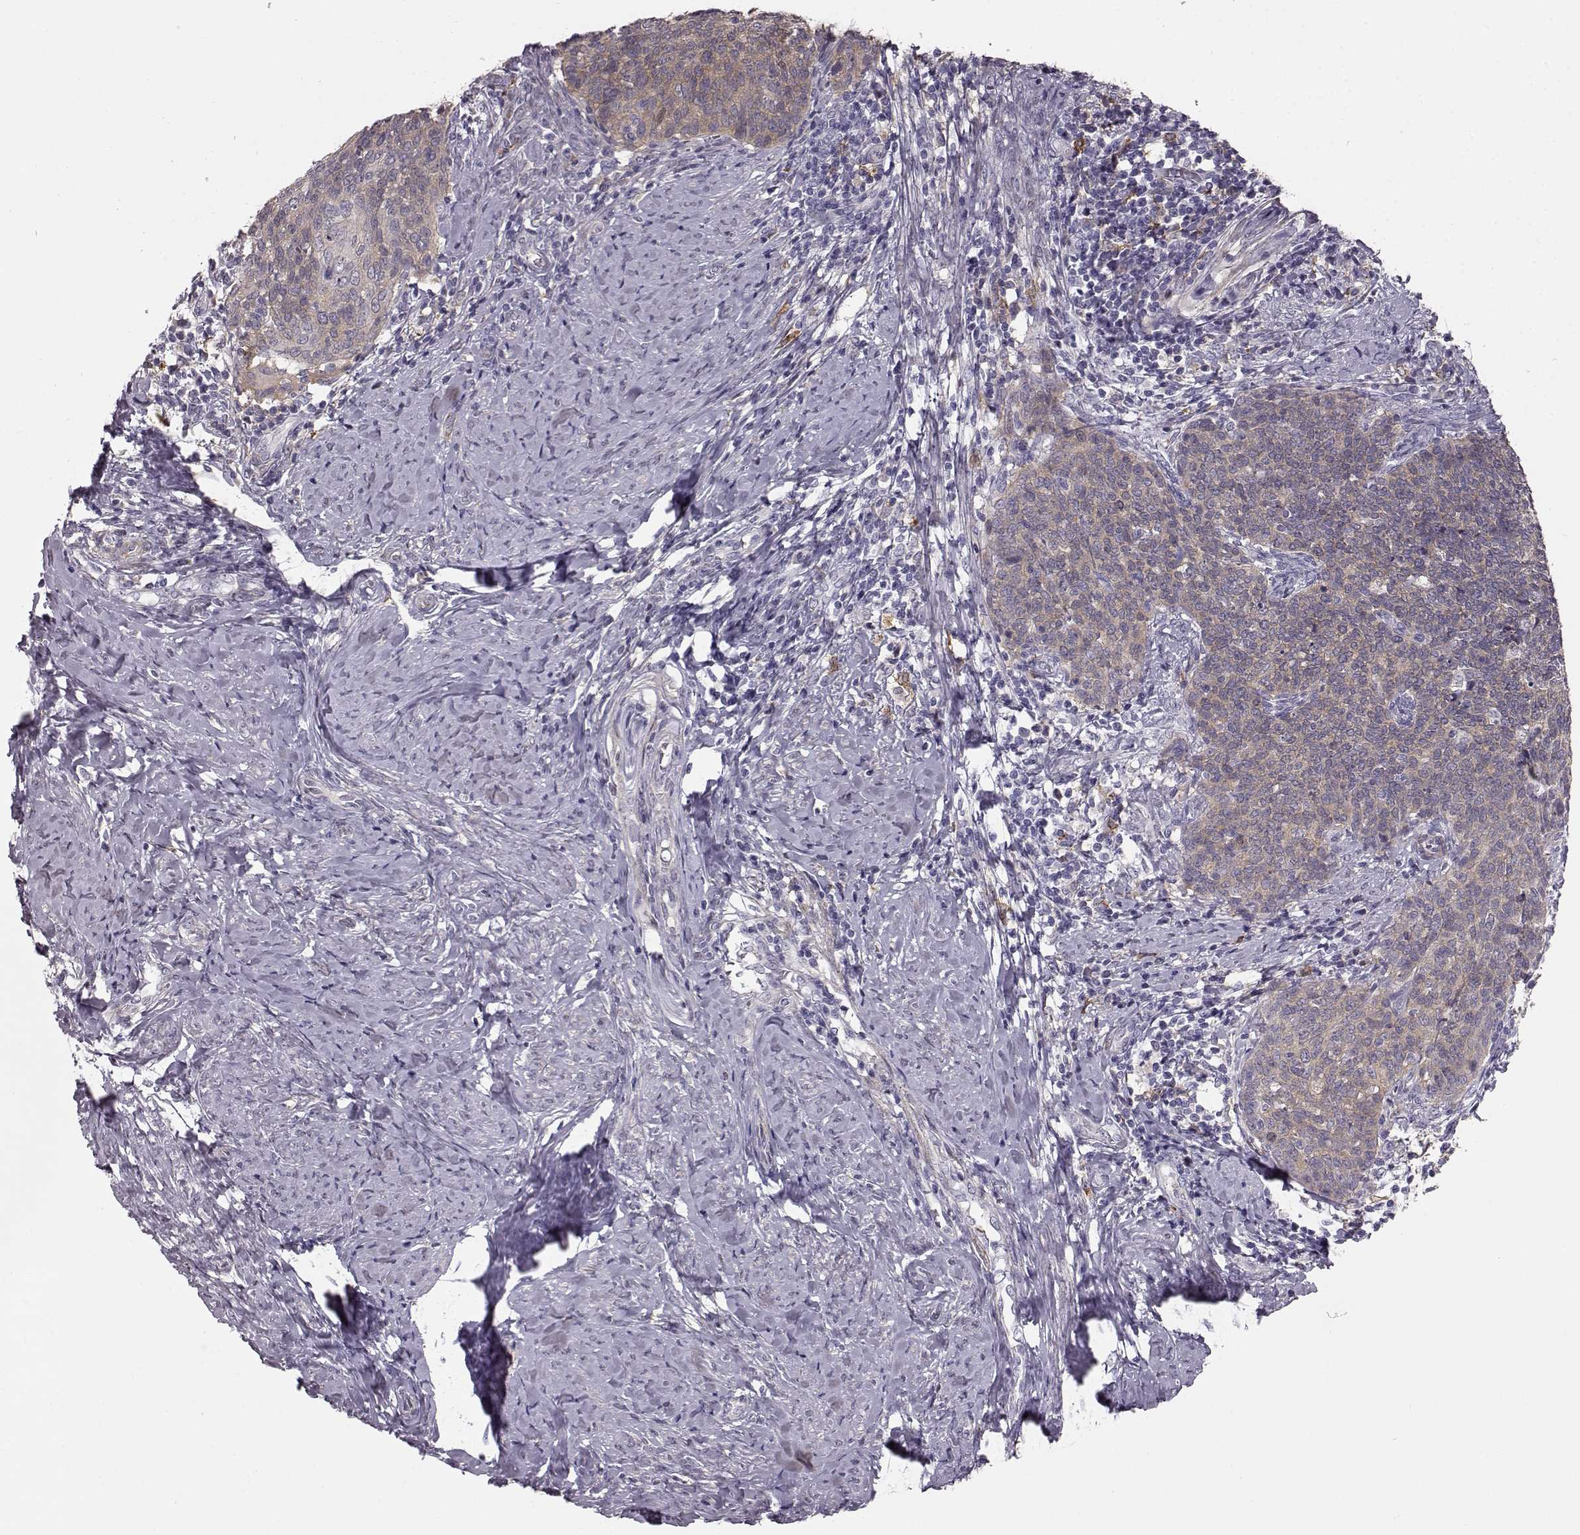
{"staining": {"intensity": "weak", "quantity": "25%-75%", "location": "cytoplasmic/membranous"}, "tissue": "cervical cancer", "cell_type": "Tumor cells", "image_type": "cancer", "snomed": [{"axis": "morphology", "description": "Normal tissue, NOS"}, {"axis": "morphology", "description": "Squamous cell carcinoma, NOS"}, {"axis": "topography", "description": "Cervix"}], "caption": "Protein expression analysis of squamous cell carcinoma (cervical) shows weak cytoplasmic/membranous expression in about 25%-75% of tumor cells.", "gene": "GPR50", "patient": {"sex": "female", "age": 39}}